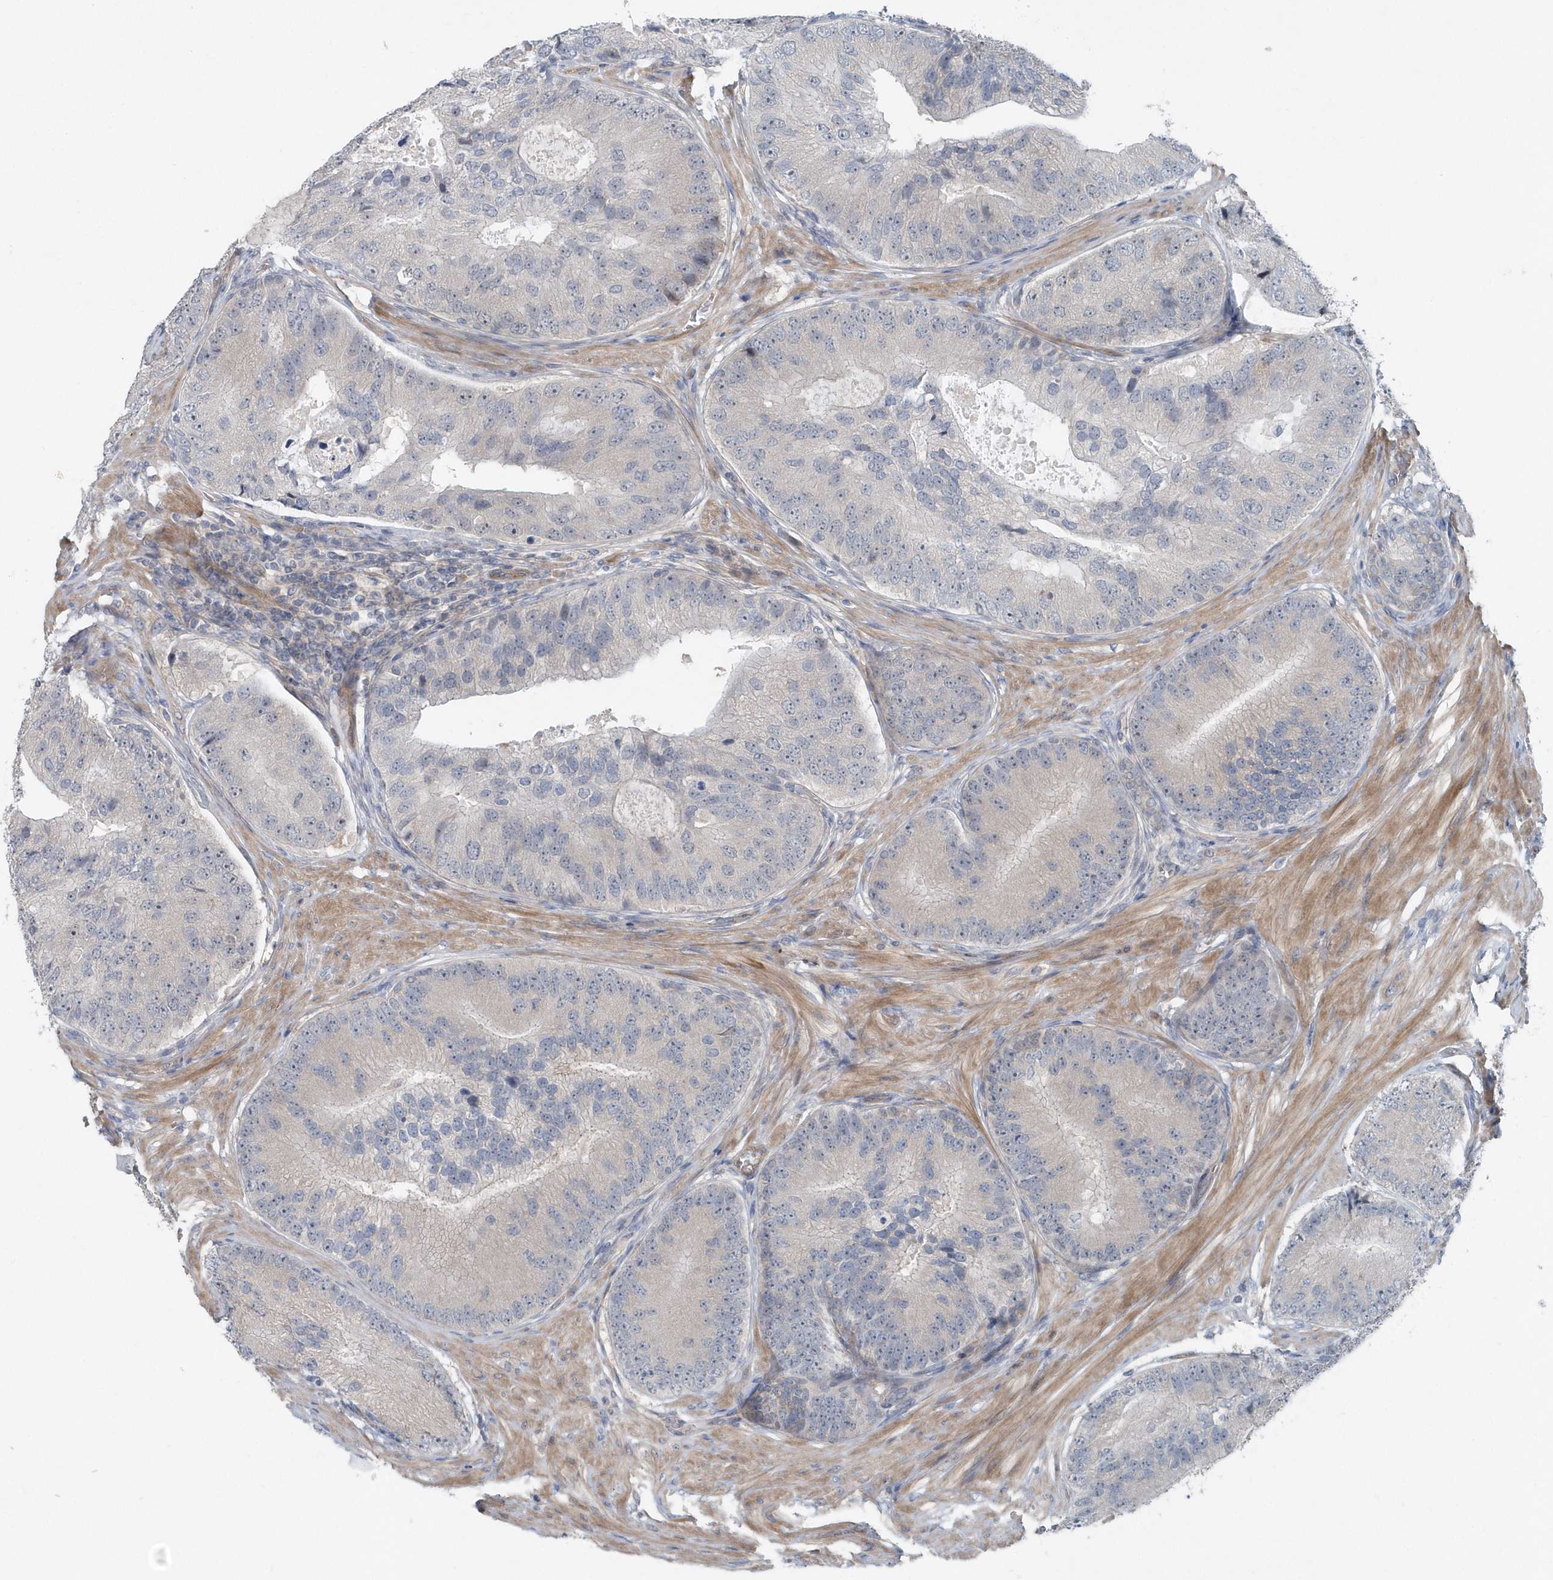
{"staining": {"intensity": "negative", "quantity": "none", "location": "none"}, "tissue": "prostate cancer", "cell_type": "Tumor cells", "image_type": "cancer", "snomed": [{"axis": "morphology", "description": "Adenocarcinoma, High grade"}, {"axis": "topography", "description": "Prostate"}], "caption": "Prostate cancer stained for a protein using immunohistochemistry (IHC) shows no expression tumor cells.", "gene": "MCC", "patient": {"sex": "male", "age": 70}}